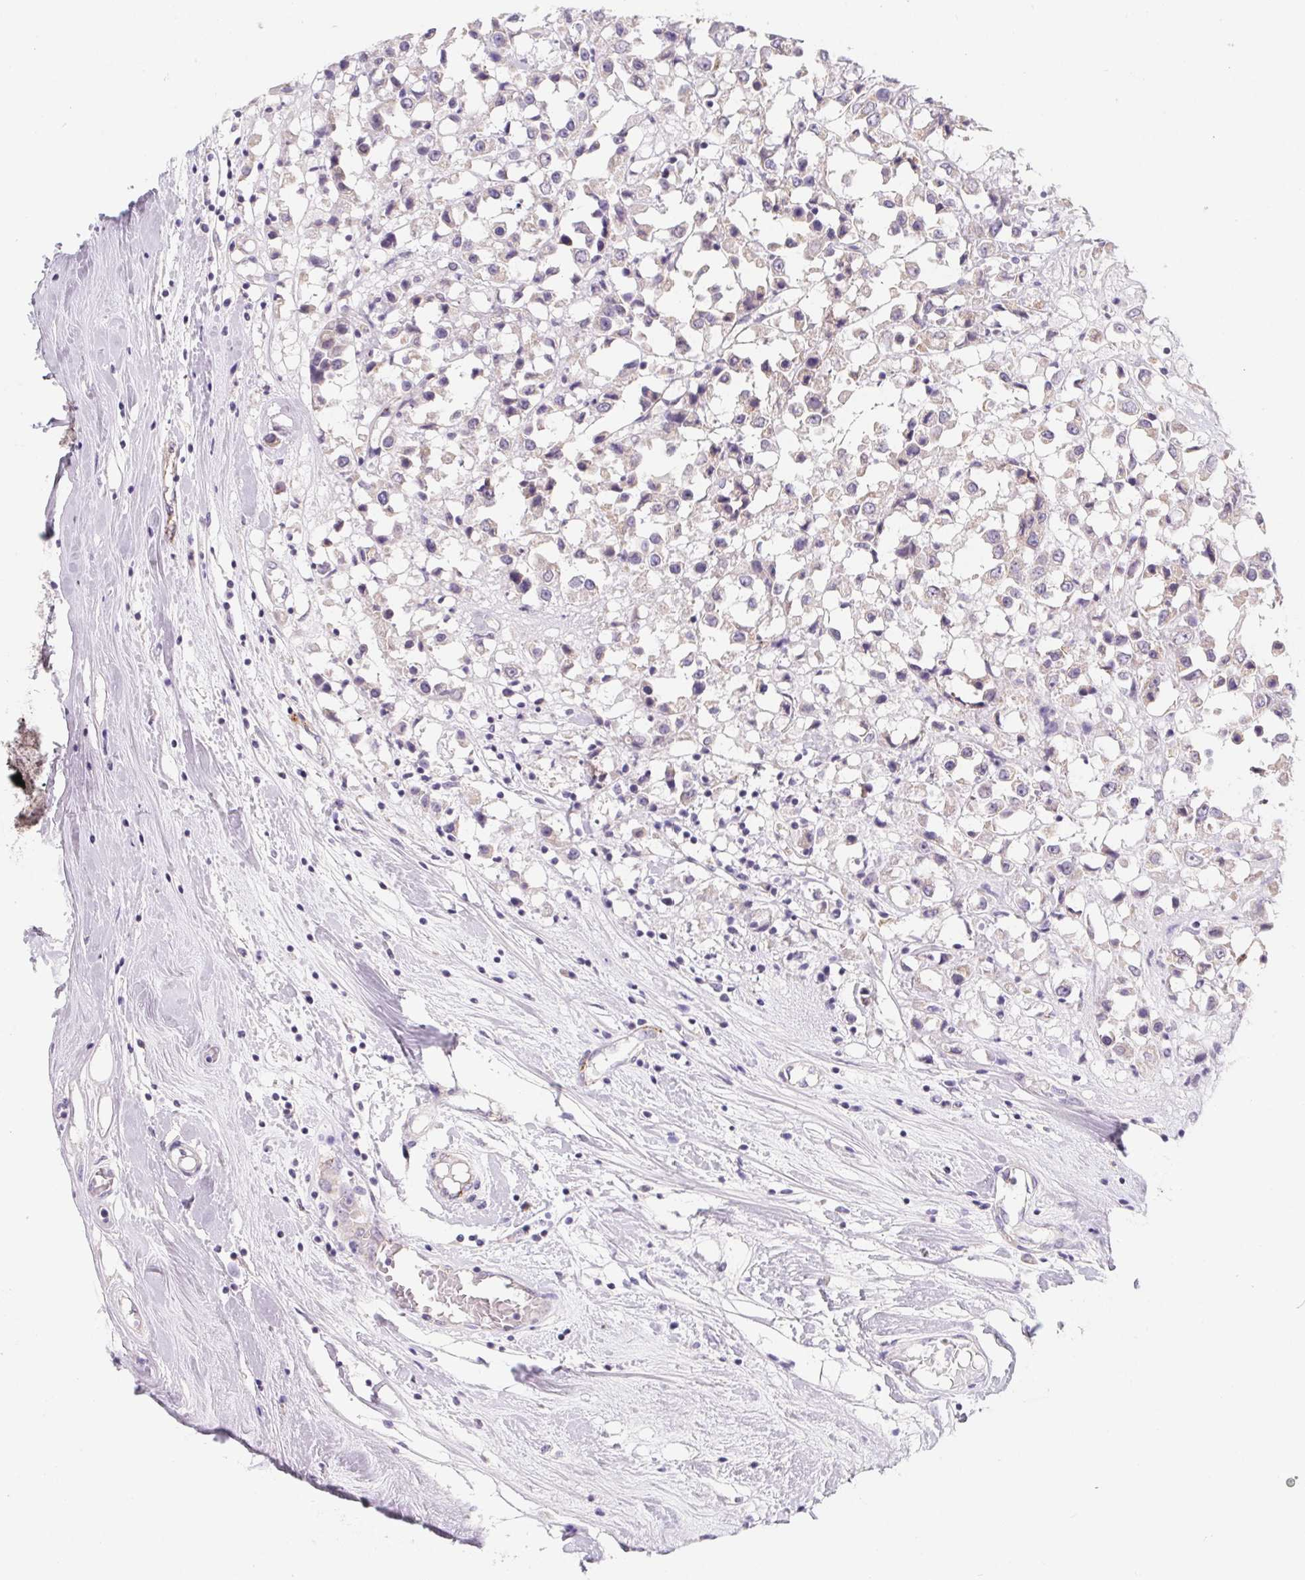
{"staining": {"intensity": "negative", "quantity": "none", "location": "none"}, "tissue": "breast cancer", "cell_type": "Tumor cells", "image_type": "cancer", "snomed": [{"axis": "morphology", "description": "Duct carcinoma"}, {"axis": "topography", "description": "Breast"}], "caption": "This image is of breast intraductal carcinoma stained with IHC to label a protein in brown with the nuclei are counter-stained blue. There is no positivity in tumor cells.", "gene": "LPA", "patient": {"sex": "female", "age": 61}}